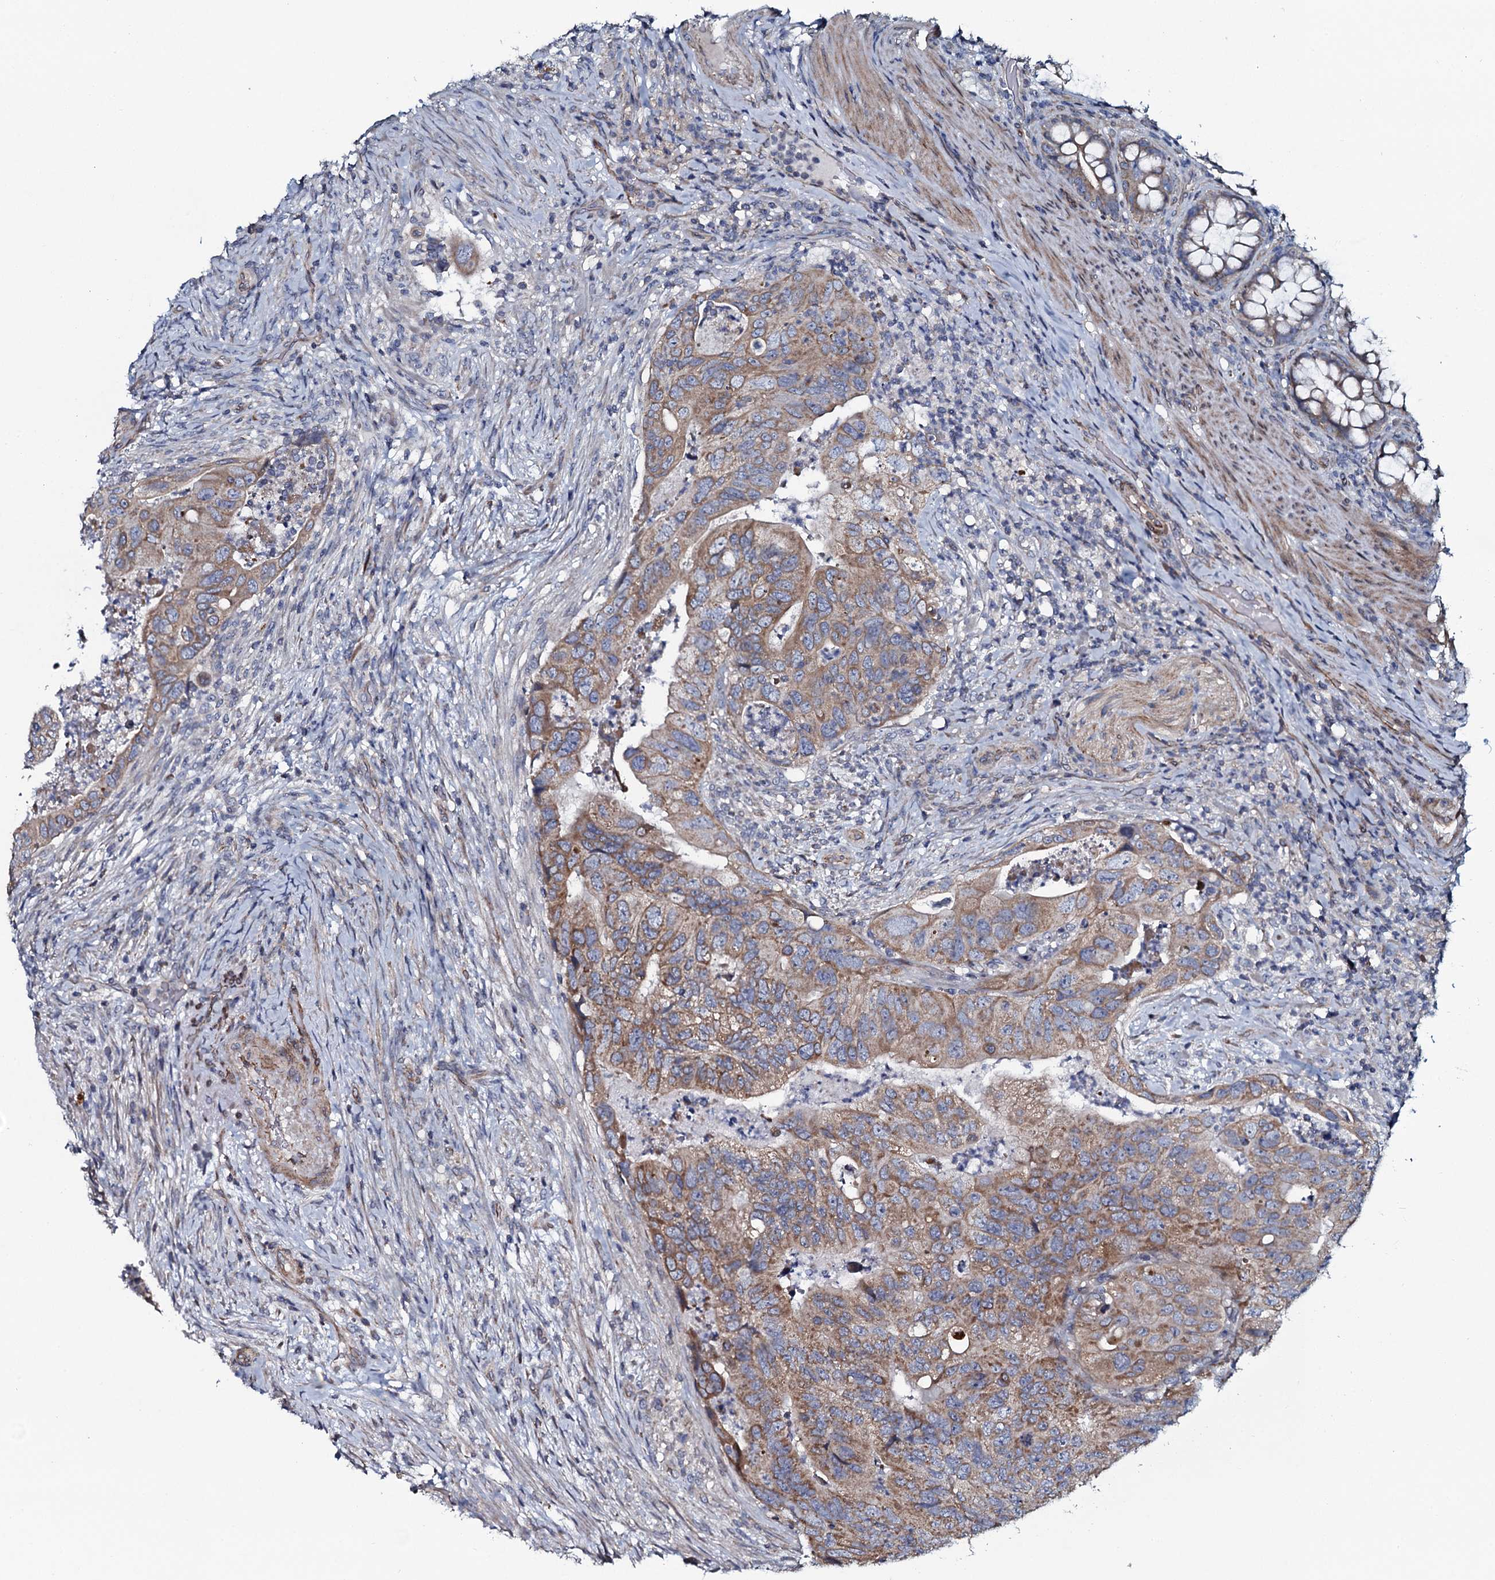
{"staining": {"intensity": "moderate", "quantity": "25%-75%", "location": "cytoplasmic/membranous"}, "tissue": "colorectal cancer", "cell_type": "Tumor cells", "image_type": "cancer", "snomed": [{"axis": "morphology", "description": "Adenocarcinoma, NOS"}, {"axis": "topography", "description": "Rectum"}], "caption": "Human adenocarcinoma (colorectal) stained for a protein (brown) shows moderate cytoplasmic/membranous positive positivity in approximately 25%-75% of tumor cells.", "gene": "KCTD4", "patient": {"sex": "male", "age": 63}}